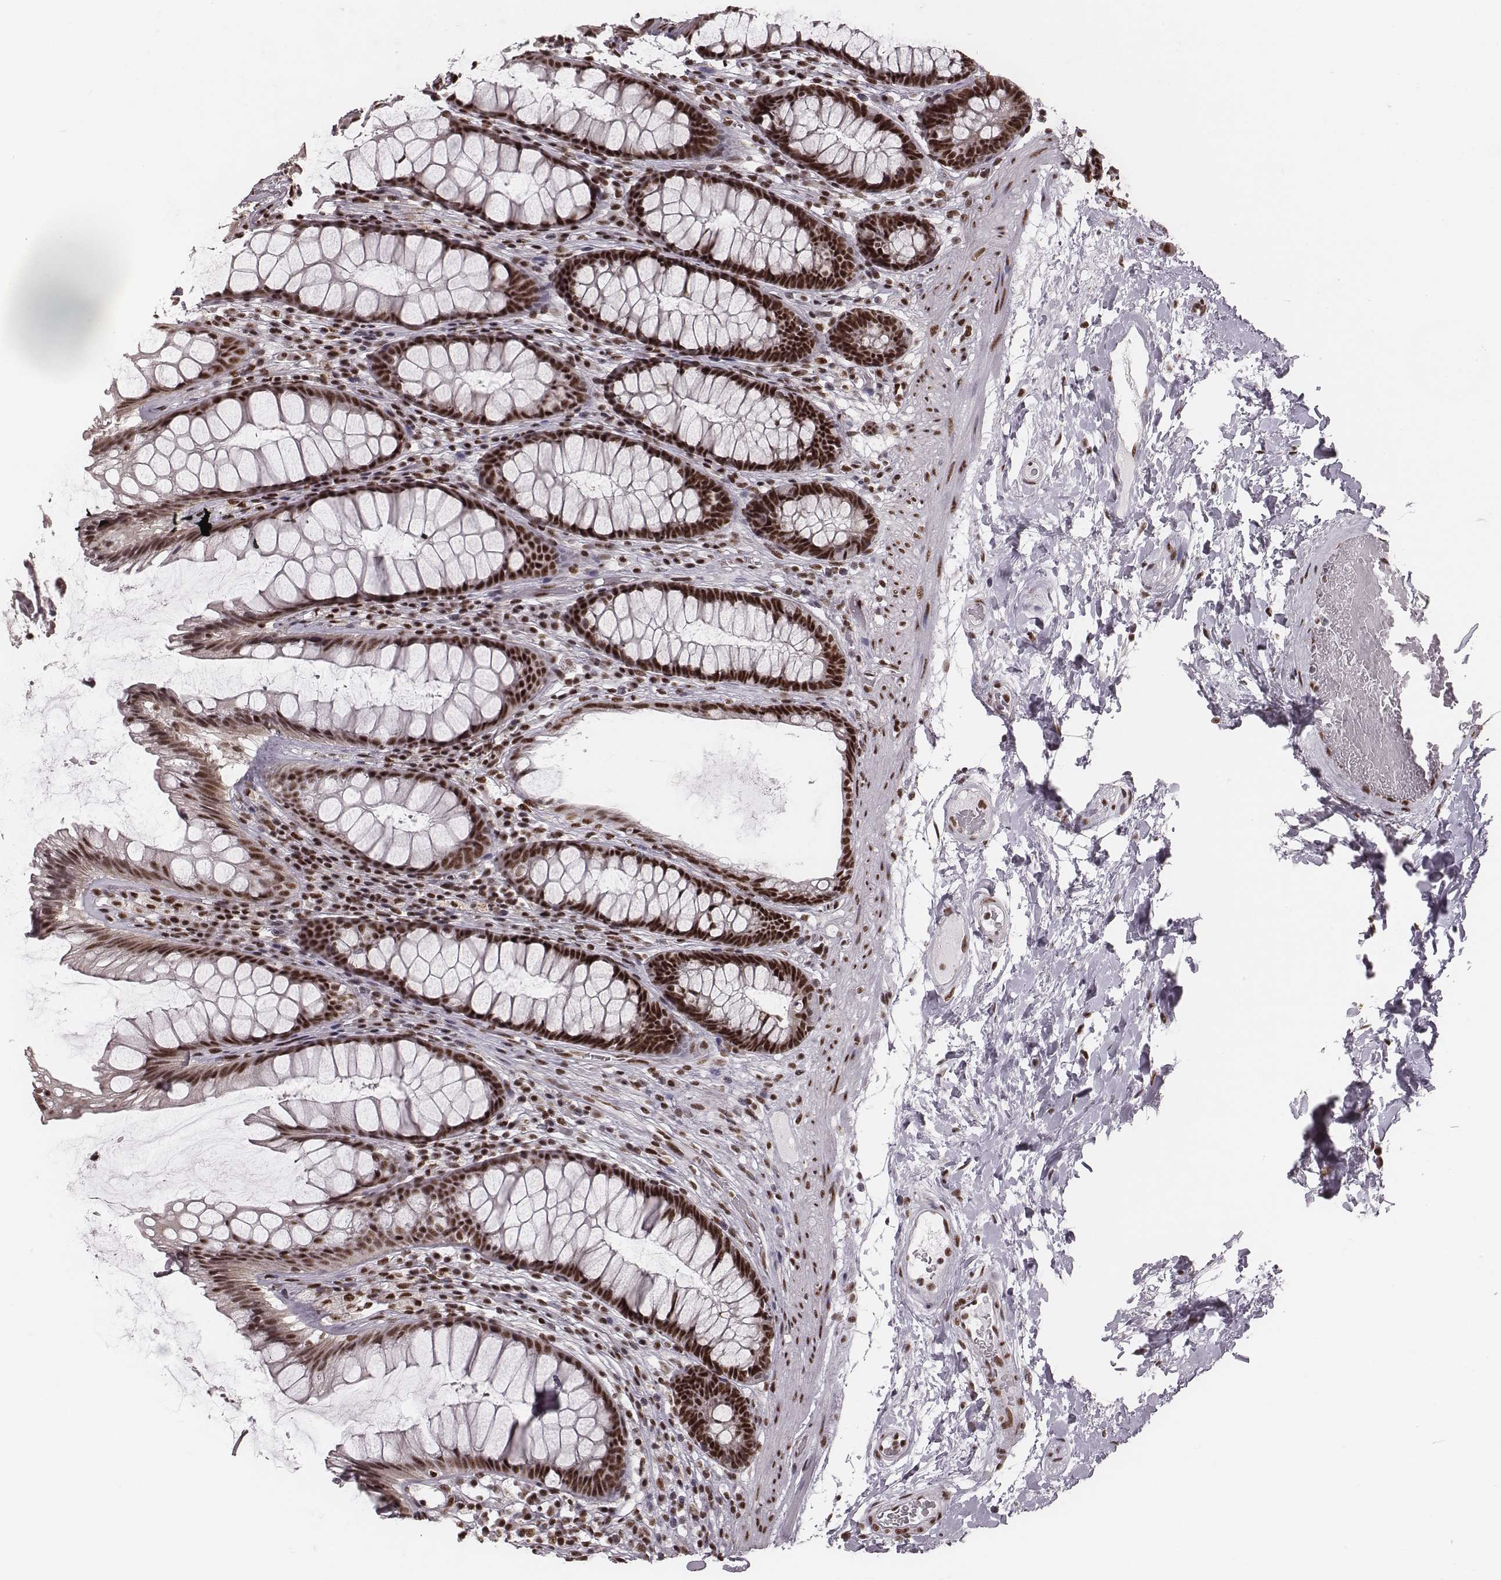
{"staining": {"intensity": "strong", "quantity": ">75%", "location": "nuclear"}, "tissue": "rectum", "cell_type": "Glandular cells", "image_type": "normal", "snomed": [{"axis": "morphology", "description": "Normal tissue, NOS"}, {"axis": "topography", "description": "Rectum"}], "caption": "High-magnification brightfield microscopy of benign rectum stained with DAB (3,3'-diaminobenzidine) (brown) and counterstained with hematoxylin (blue). glandular cells exhibit strong nuclear expression is seen in about>75% of cells. (DAB (3,3'-diaminobenzidine) IHC, brown staining for protein, blue staining for nuclei).", "gene": "LUC7L", "patient": {"sex": "male", "age": 72}}